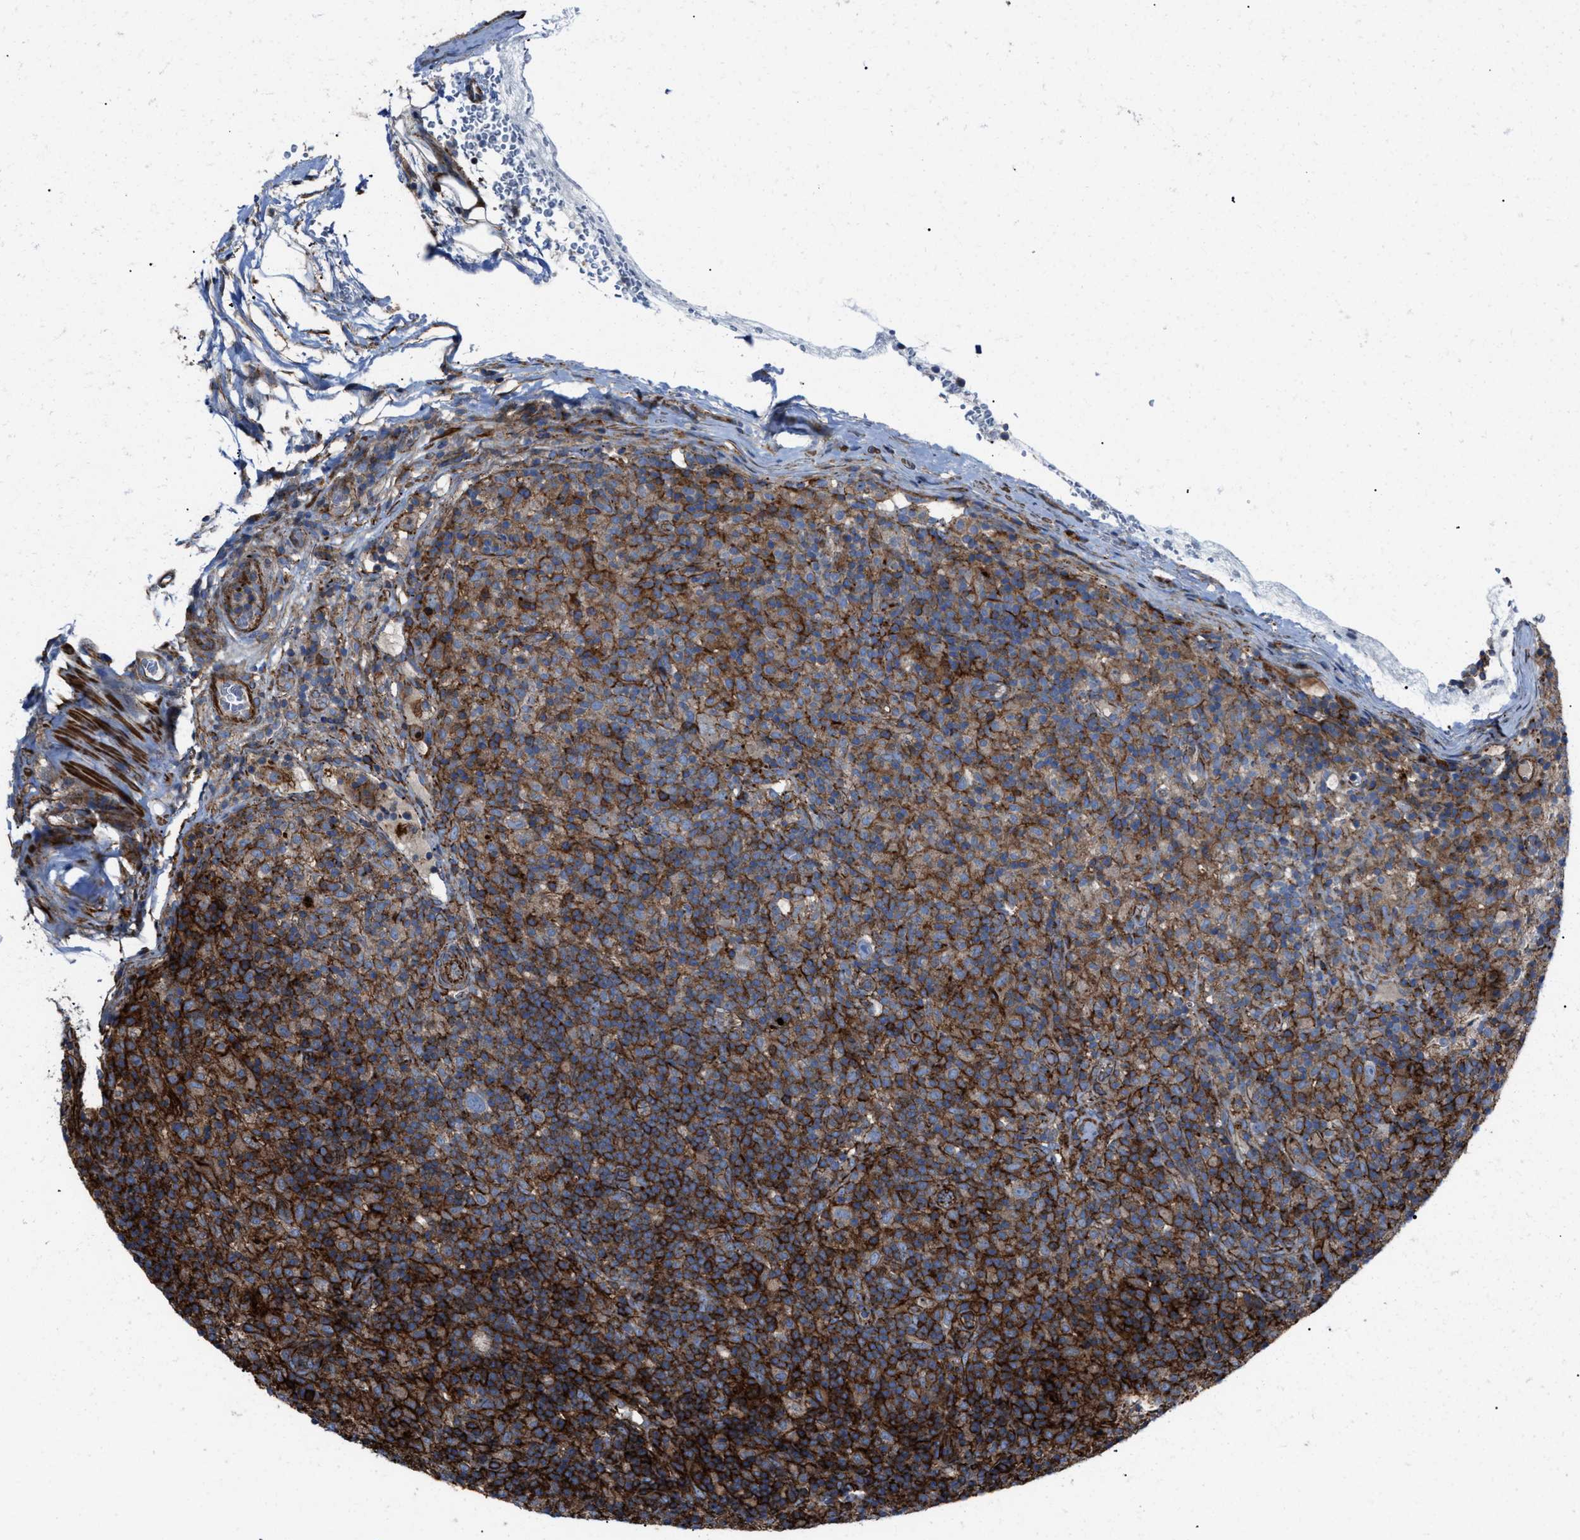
{"staining": {"intensity": "weak", "quantity": "25%-75%", "location": "cytoplasmic/membranous"}, "tissue": "lymphoma", "cell_type": "Tumor cells", "image_type": "cancer", "snomed": [{"axis": "morphology", "description": "Hodgkin's disease, NOS"}, {"axis": "topography", "description": "Lymph node"}], "caption": "Protein expression analysis of lymphoma shows weak cytoplasmic/membranous staining in about 25%-75% of tumor cells. (IHC, brightfield microscopy, high magnification).", "gene": "AGPAT2", "patient": {"sex": "male", "age": 70}}